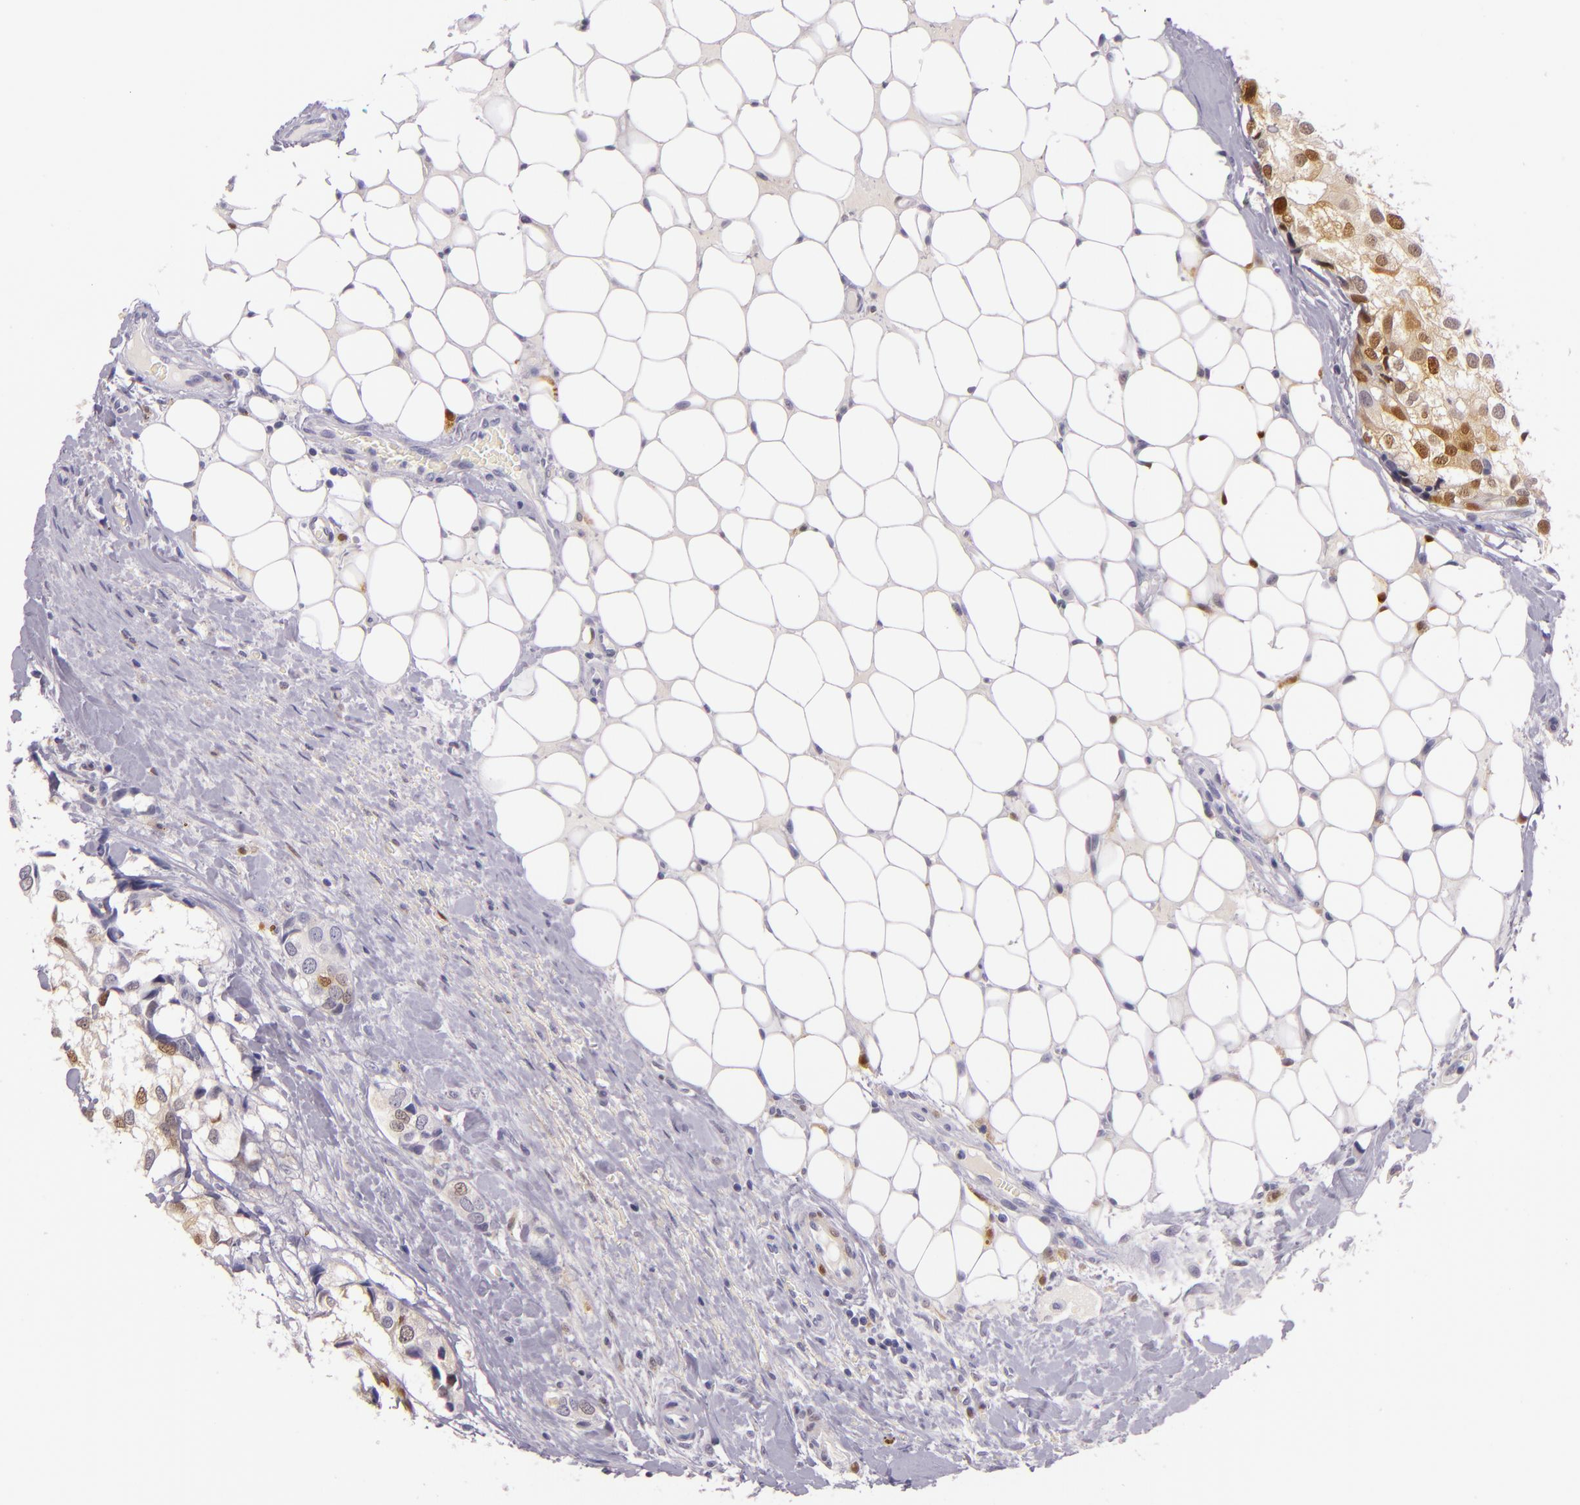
{"staining": {"intensity": "moderate", "quantity": "25%-75%", "location": "cytoplasmic/membranous,nuclear"}, "tissue": "breast cancer", "cell_type": "Tumor cells", "image_type": "cancer", "snomed": [{"axis": "morphology", "description": "Duct carcinoma"}, {"axis": "topography", "description": "Breast"}], "caption": "High-magnification brightfield microscopy of breast cancer stained with DAB (brown) and counterstained with hematoxylin (blue). tumor cells exhibit moderate cytoplasmic/membranous and nuclear staining is seen in approximately25%-75% of cells.", "gene": "MT1A", "patient": {"sex": "female", "age": 68}}